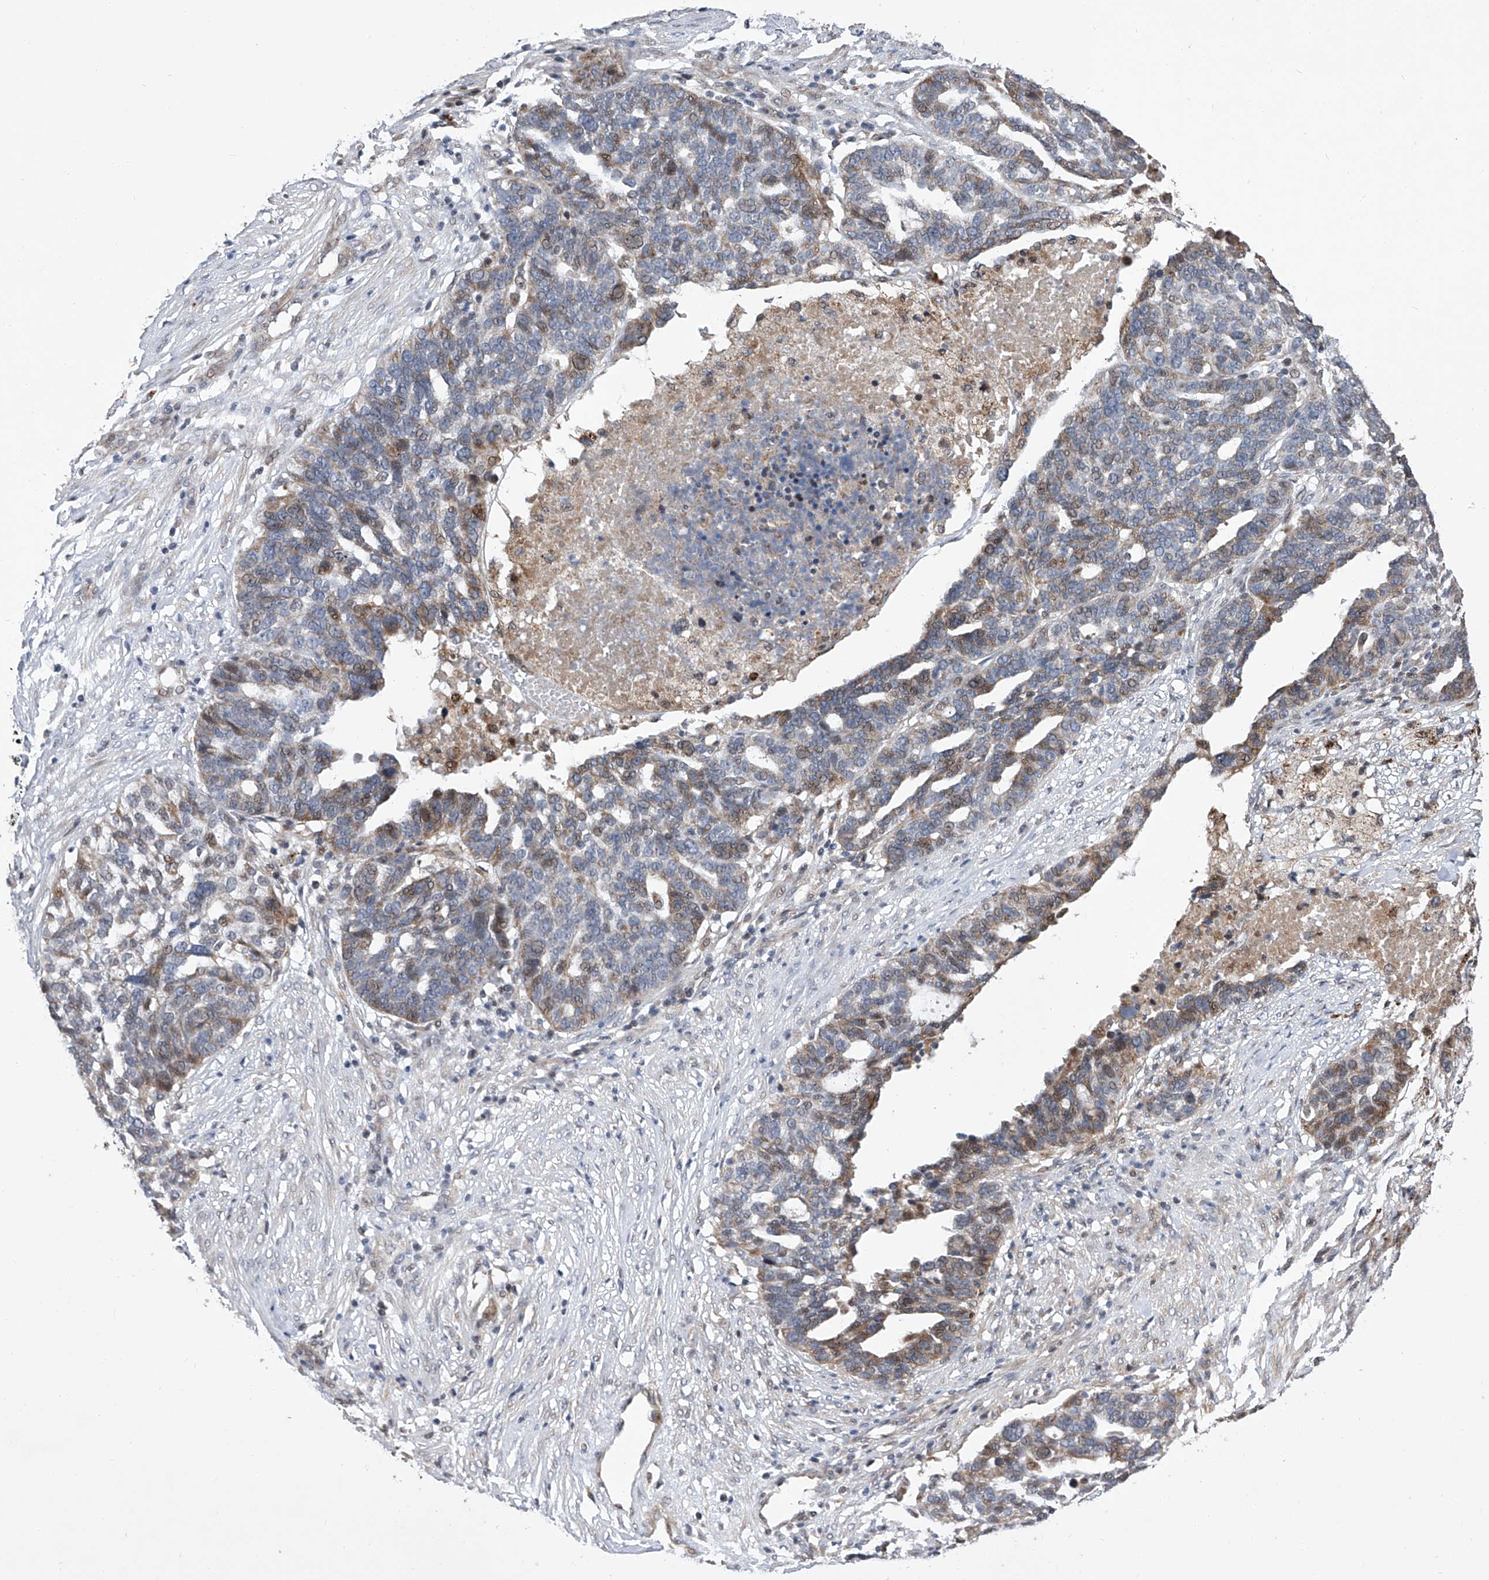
{"staining": {"intensity": "moderate", "quantity": "<25%", "location": "cytoplasmic/membranous,nuclear"}, "tissue": "ovarian cancer", "cell_type": "Tumor cells", "image_type": "cancer", "snomed": [{"axis": "morphology", "description": "Cystadenocarcinoma, serous, NOS"}, {"axis": "topography", "description": "Ovary"}], "caption": "Protein expression analysis of human ovarian cancer (serous cystadenocarcinoma) reveals moderate cytoplasmic/membranous and nuclear expression in approximately <25% of tumor cells.", "gene": "FARP2", "patient": {"sex": "female", "age": 59}}